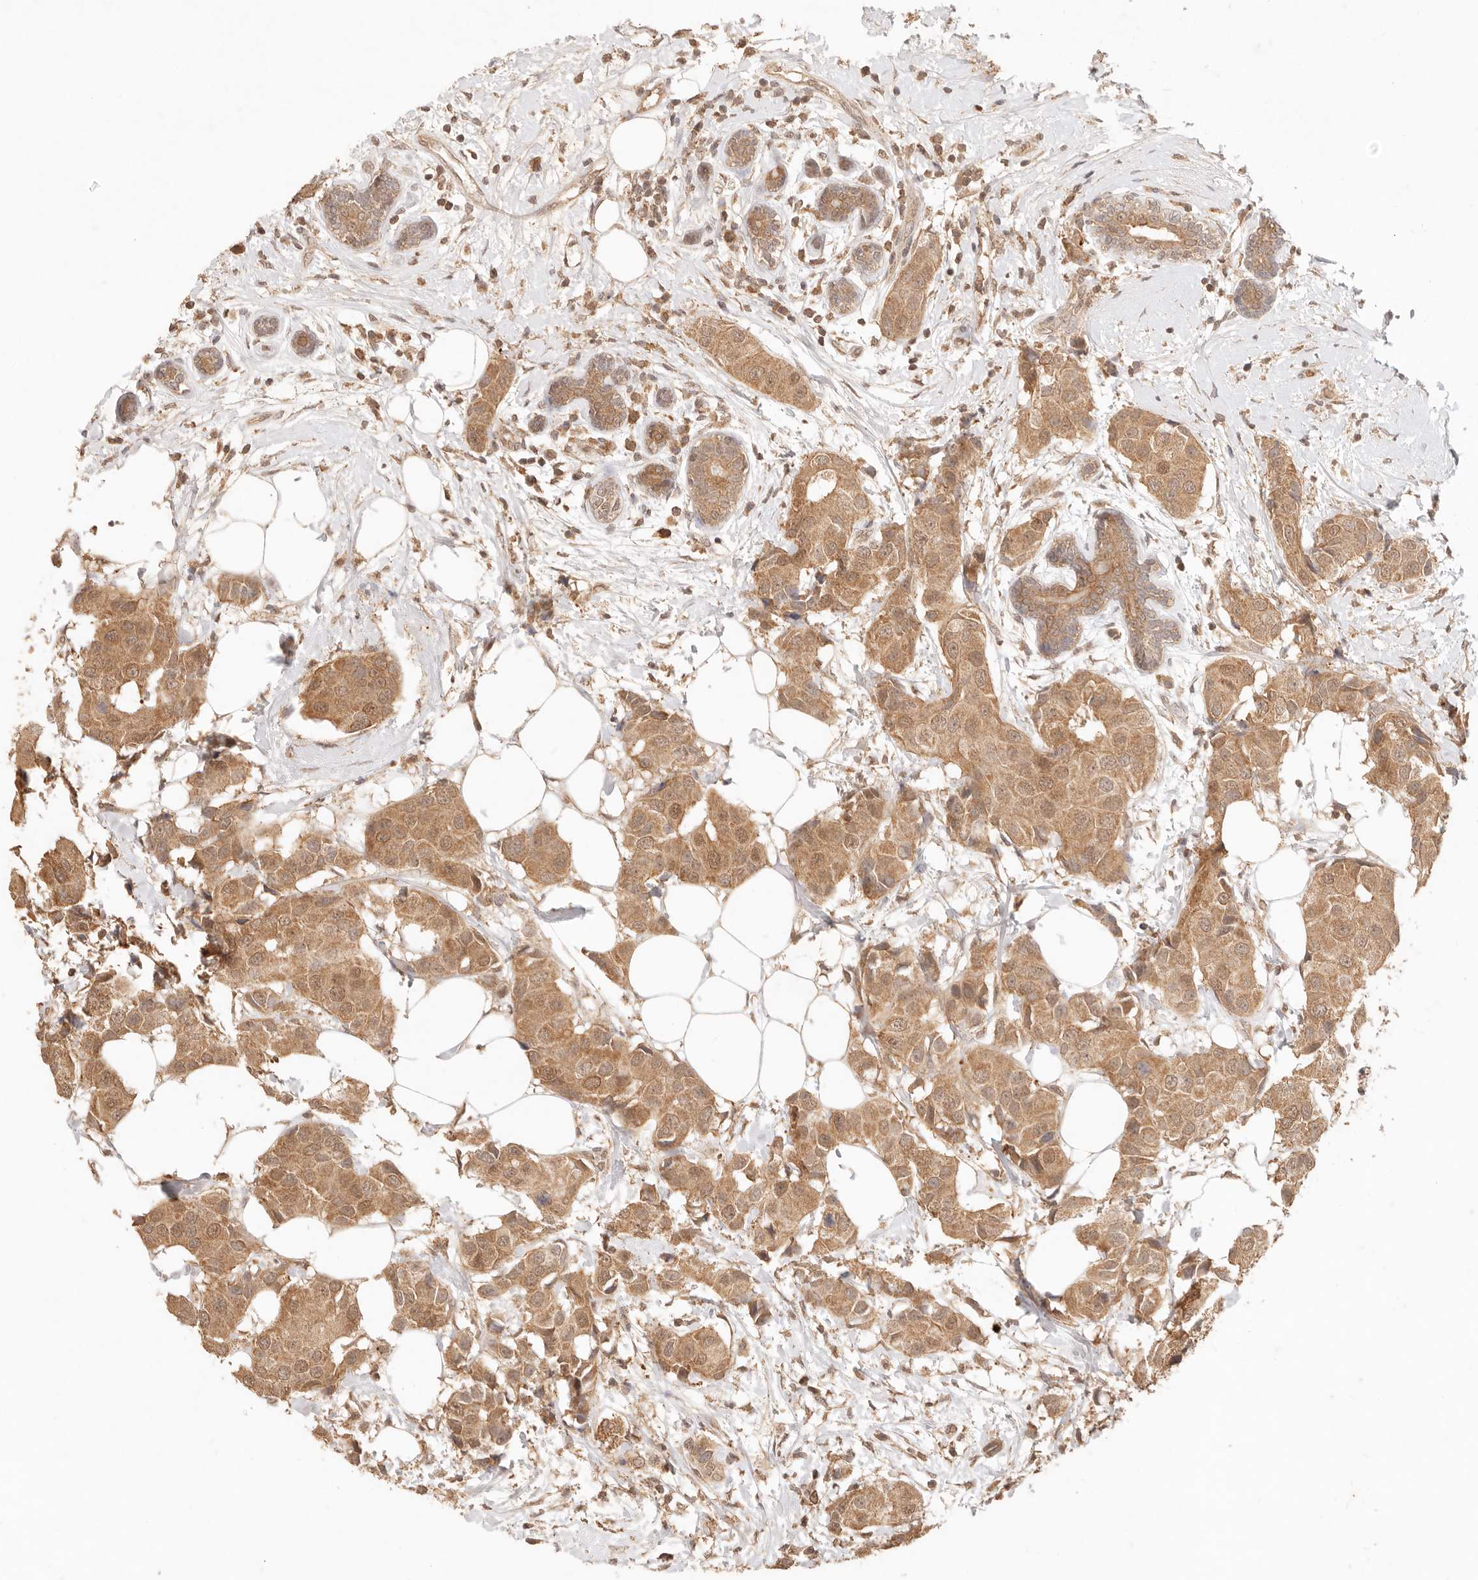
{"staining": {"intensity": "moderate", "quantity": ">75%", "location": "cytoplasmic/membranous,nuclear"}, "tissue": "breast cancer", "cell_type": "Tumor cells", "image_type": "cancer", "snomed": [{"axis": "morphology", "description": "Normal tissue, NOS"}, {"axis": "morphology", "description": "Duct carcinoma"}, {"axis": "topography", "description": "Breast"}], "caption": "Protein expression analysis of breast intraductal carcinoma shows moderate cytoplasmic/membranous and nuclear positivity in about >75% of tumor cells. Nuclei are stained in blue.", "gene": "TRIM11", "patient": {"sex": "female", "age": 39}}